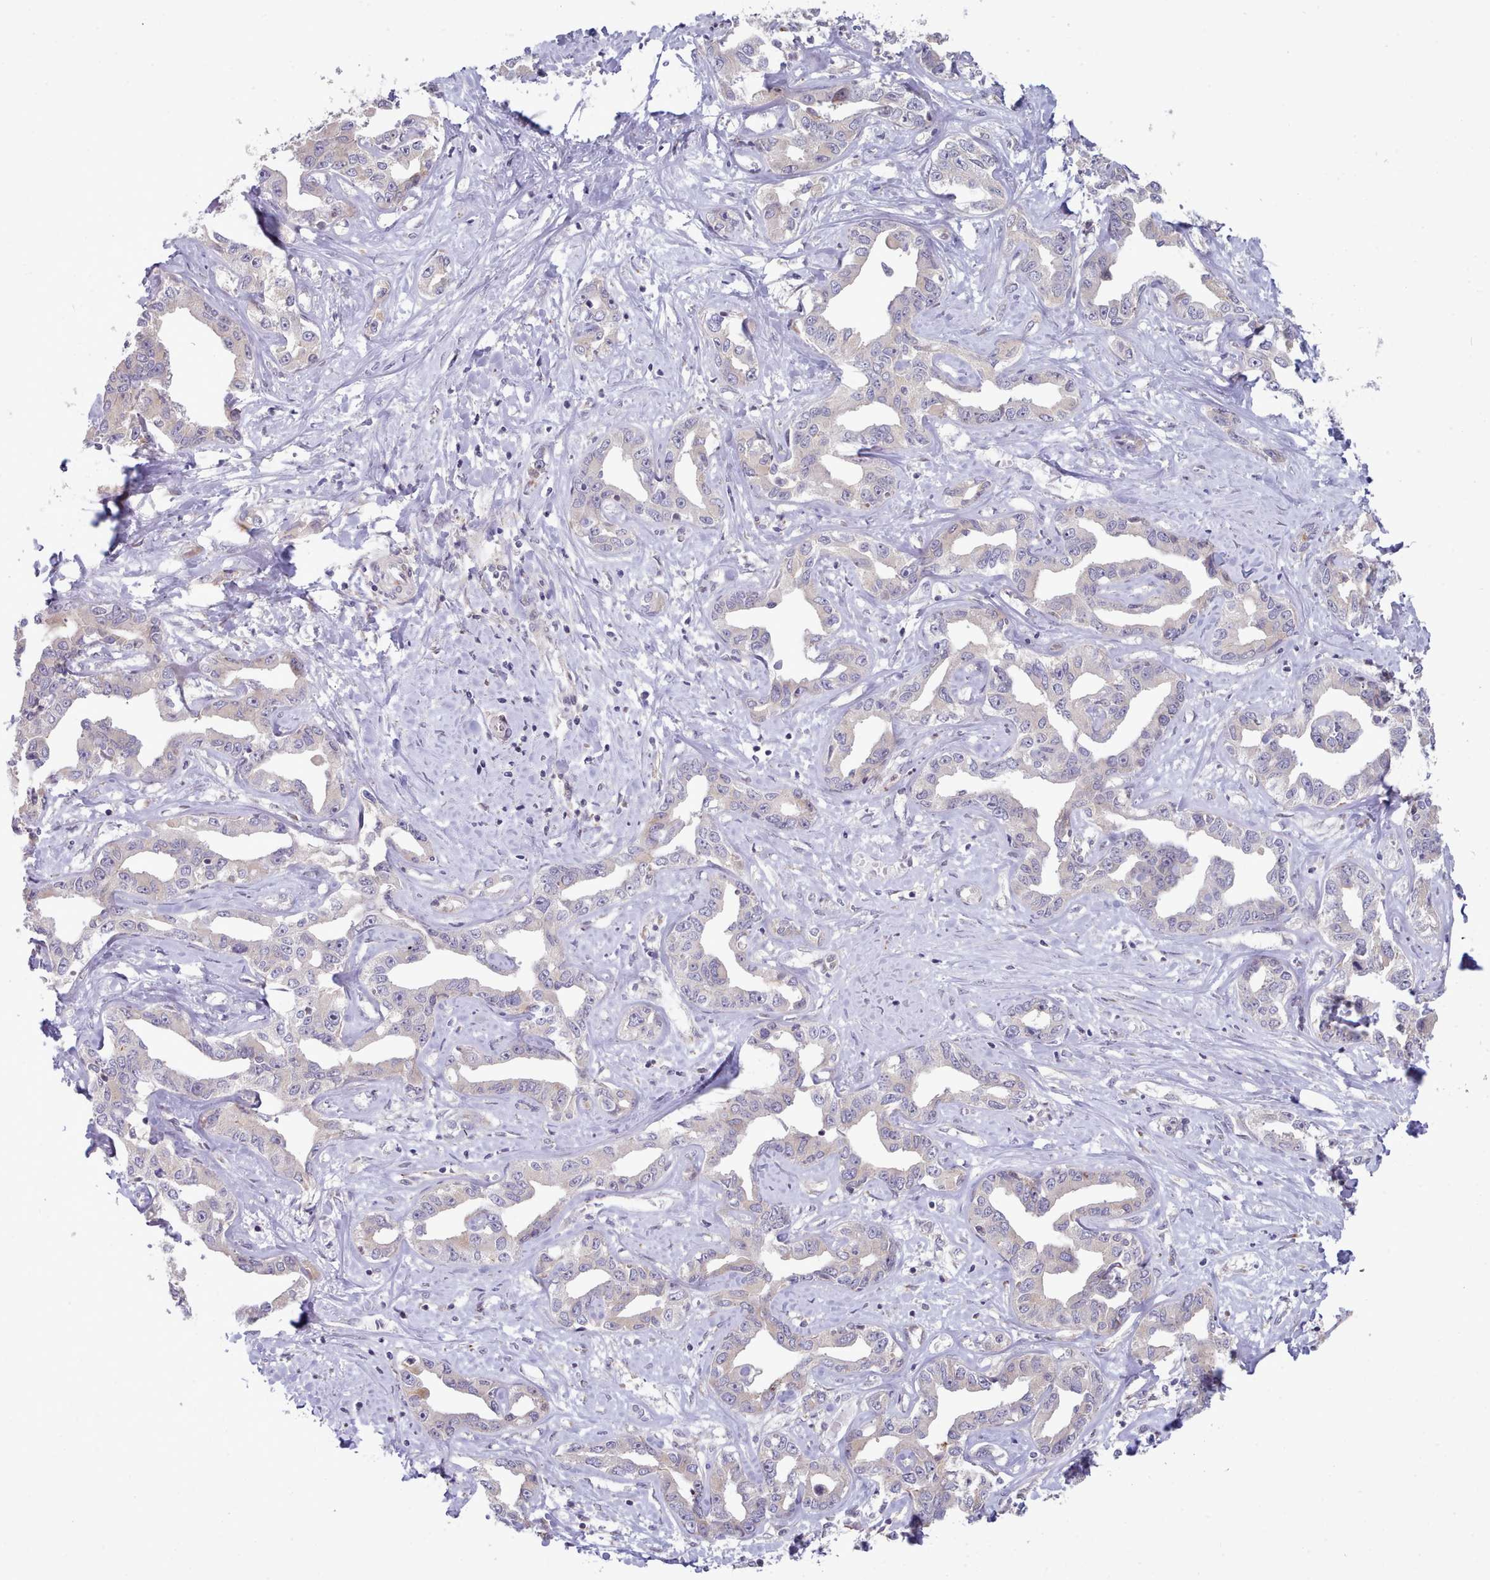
{"staining": {"intensity": "negative", "quantity": "none", "location": "none"}, "tissue": "liver cancer", "cell_type": "Tumor cells", "image_type": "cancer", "snomed": [{"axis": "morphology", "description": "Cholangiocarcinoma"}, {"axis": "topography", "description": "Liver"}], "caption": "The histopathology image exhibits no significant expression in tumor cells of liver cholangiocarcinoma.", "gene": "TRIM26", "patient": {"sex": "male", "age": 59}}